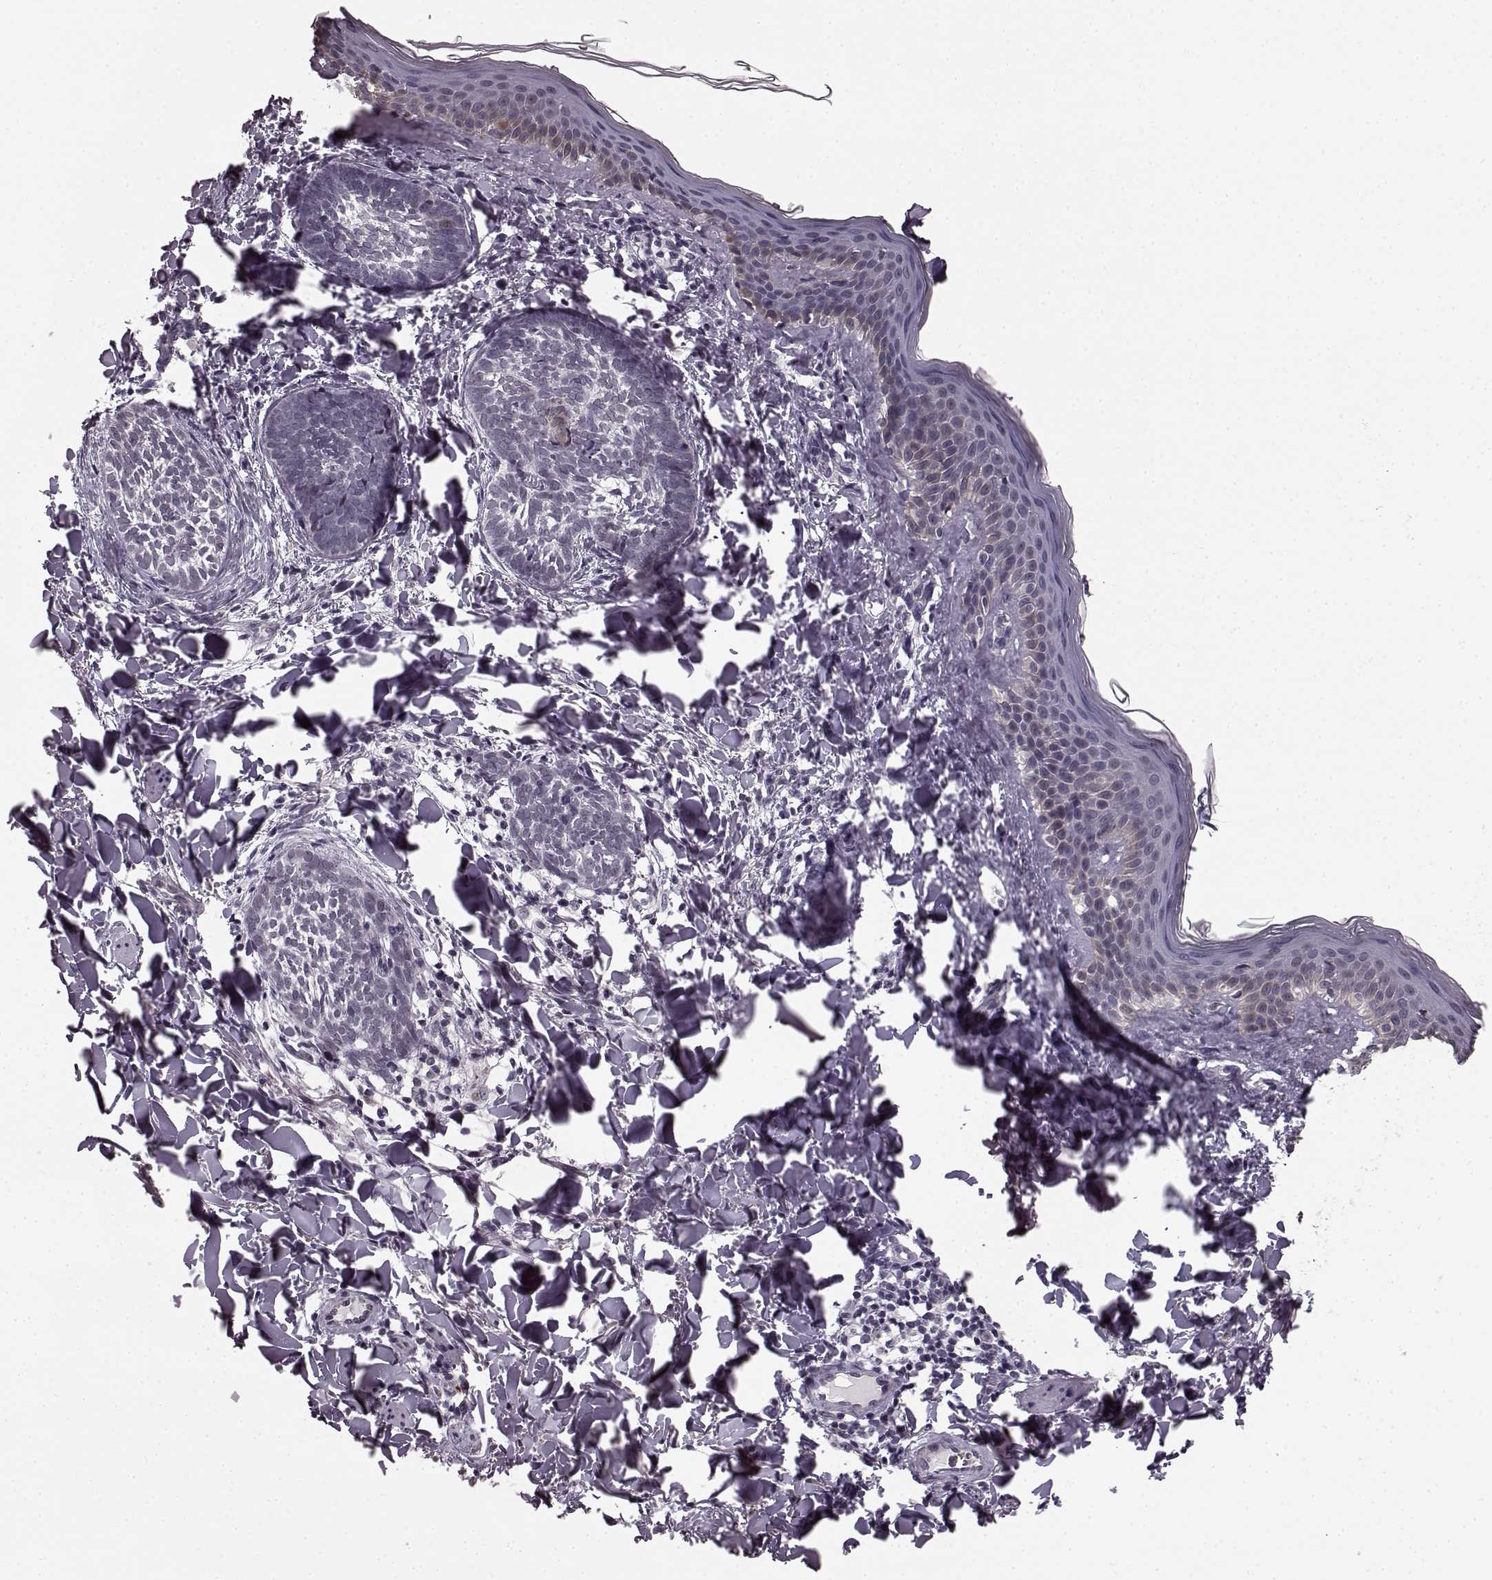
{"staining": {"intensity": "negative", "quantity": "none", "location": "none"}, "tissue": "skin cancer", "cell_type": "Tumor cells", "image_type": "cancer", "snomed": [{"axis": "morphology", "description": "Normal tissue, NOS"}, {"axis": "morphology", "description": "Basal cell carcinoma"}, {"axis": "topography", "description": "Skin"}], "caption": "An immunohistochemistry histopathology image of skin cancer is shown. There is no staining in tumor cells of skin cancer.", "gene": "PLCB4", "patient": {"sex": "male", "age": 46}}